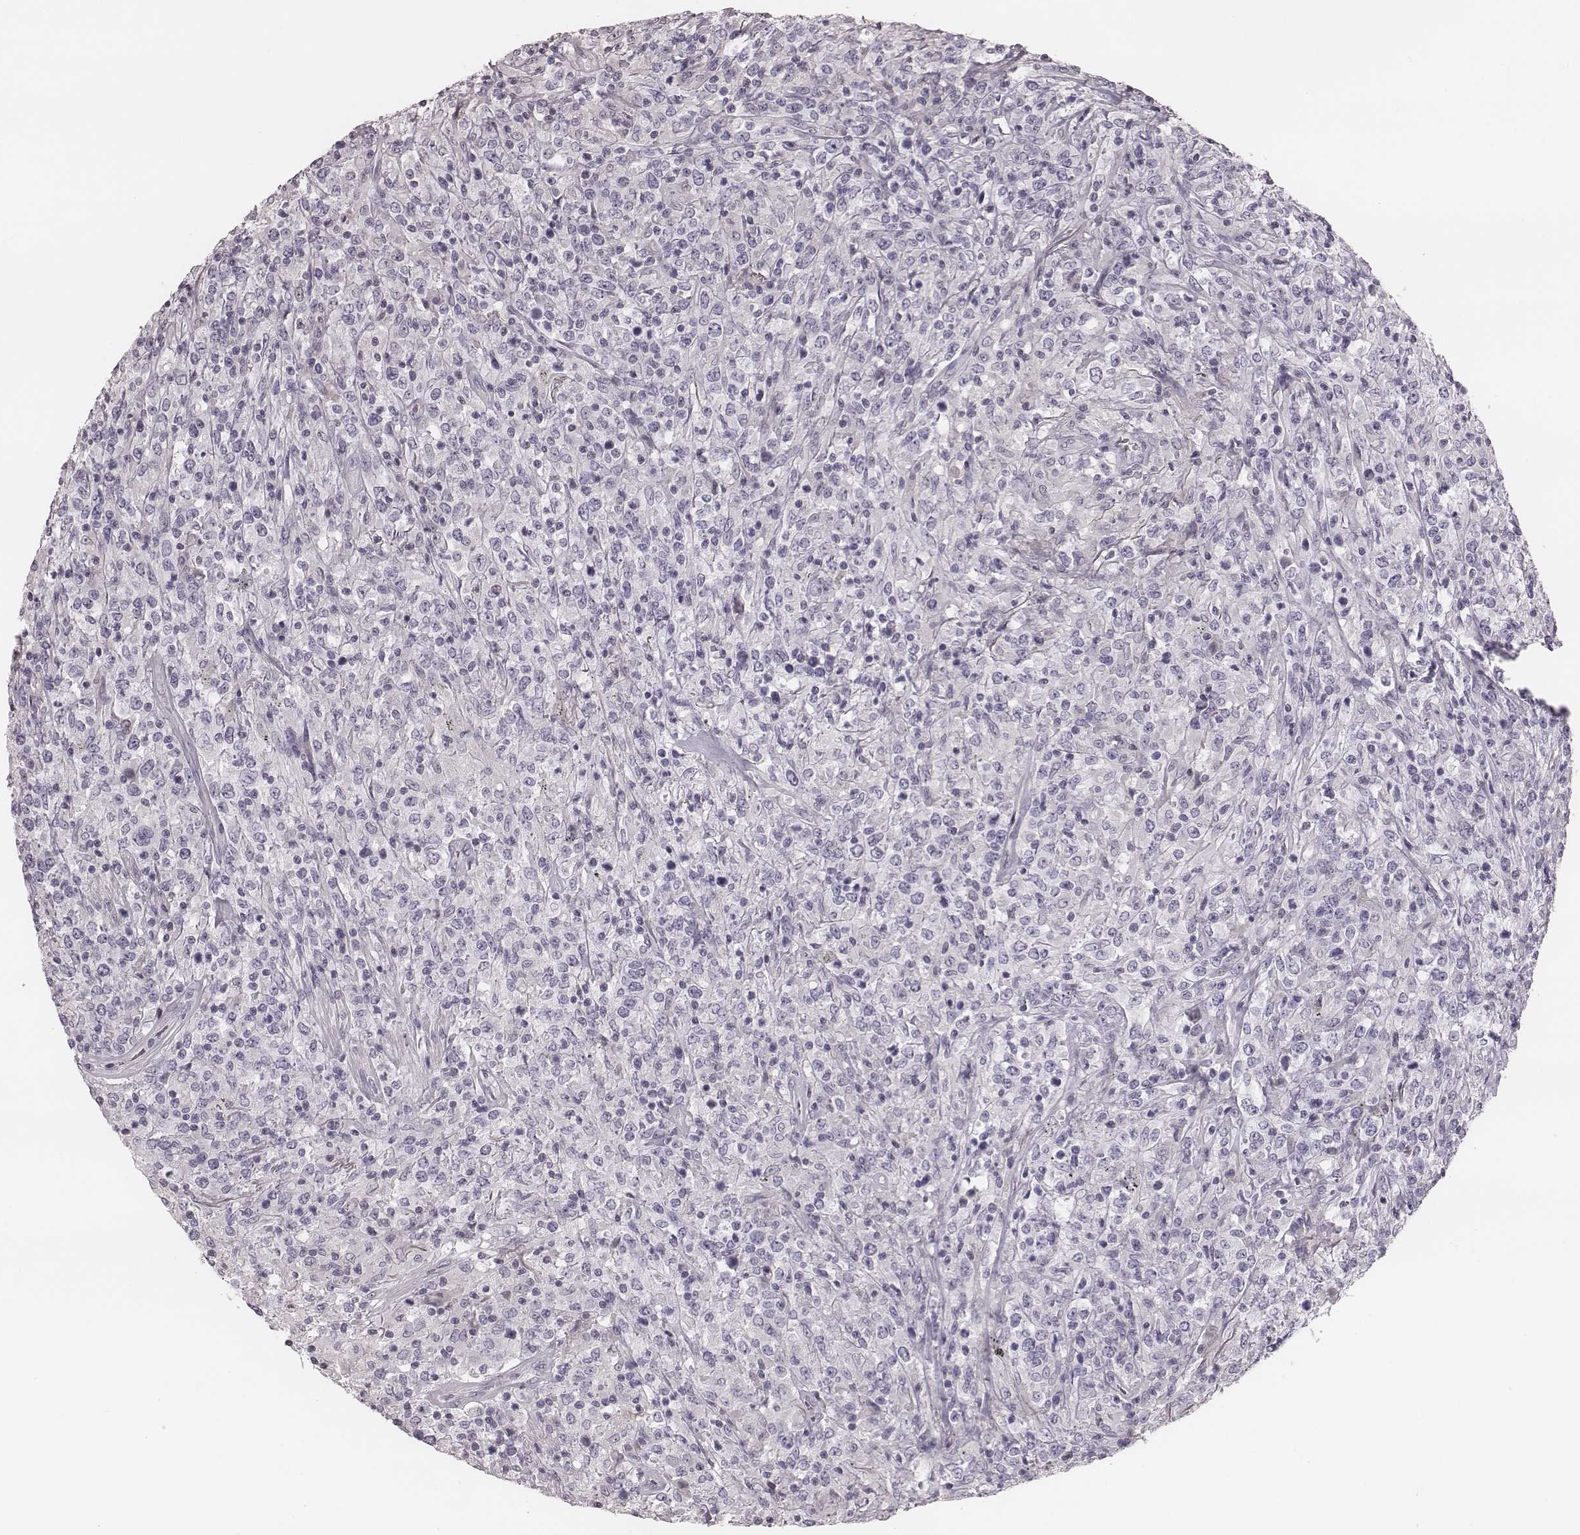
{"staining": {"intensity": "negative", "quantity": "none", "location": "none"}, "tissue": "lymphoma", "cell_type": "Tumor cells", "image_type": "cancer", "snomed": [{"axis": "morphology", "description": "Malignant lymphoma, non-Hodgkin's type, High grade"}, {"axis": "topography", "description": "Lung"}], "caption": "Protein analysis of lymphoma demonstrates no significant positivity in tumor cells.", "gene": "S100Z", "patient": {"sex": "male", "age": 79}}